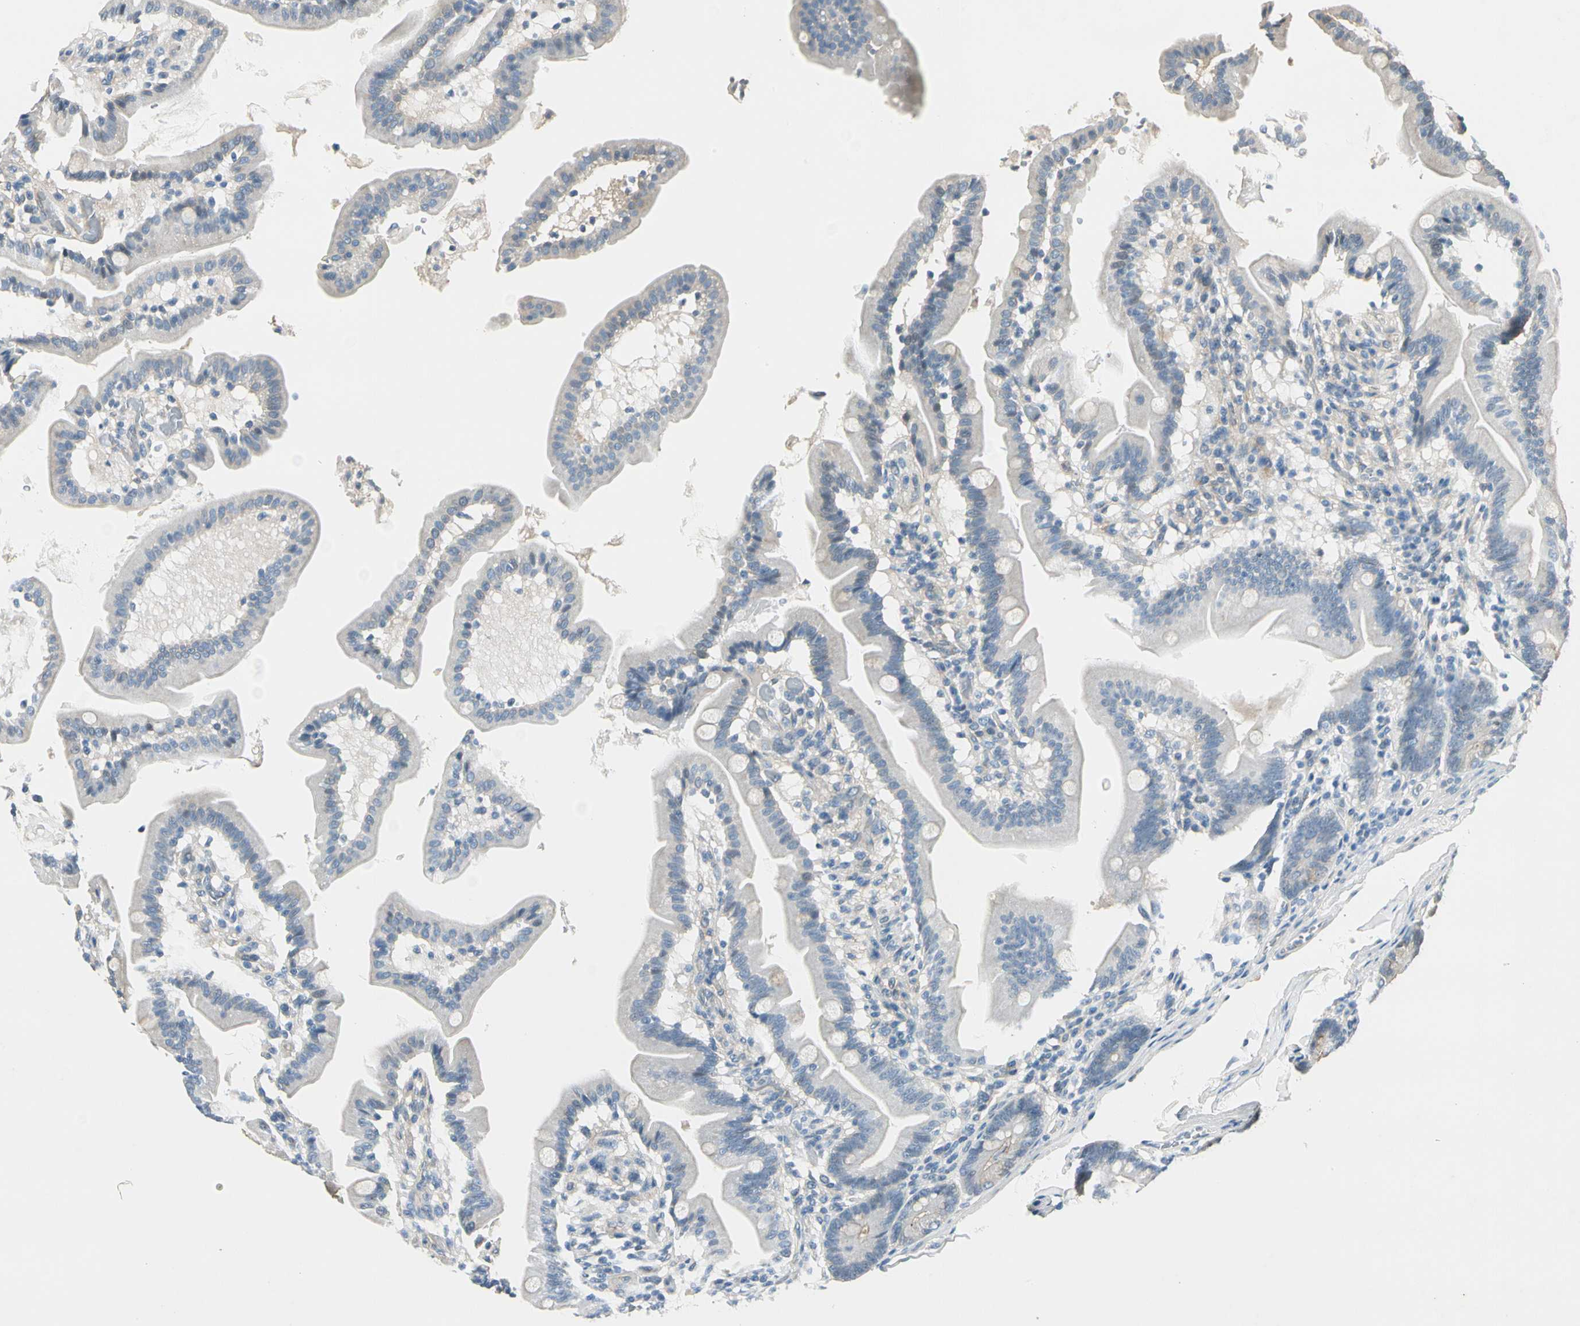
{"staining": {"intensity": "moderate", "quantity": "25%-75%", "location": "cytoplasmic/membranous"}, "tissue": "duodenum", "cell_type": "Glandular cells", "image_type": "normal", "snomed": [{"axis": "morphology", "description": "Normal tissue, NOS"}, {"axis": "topography", "description": "Duodenum"}], "caption": "Glandular cells display medium levels of moderate cytoplasmic/membranous expression in about 25%-75% of cells in benign human duodenum. (Brightfield microscopy of DAB IHC at high magnification).", "gene": "ROCK2", "patient": {"sex": "female", "age": 75}}